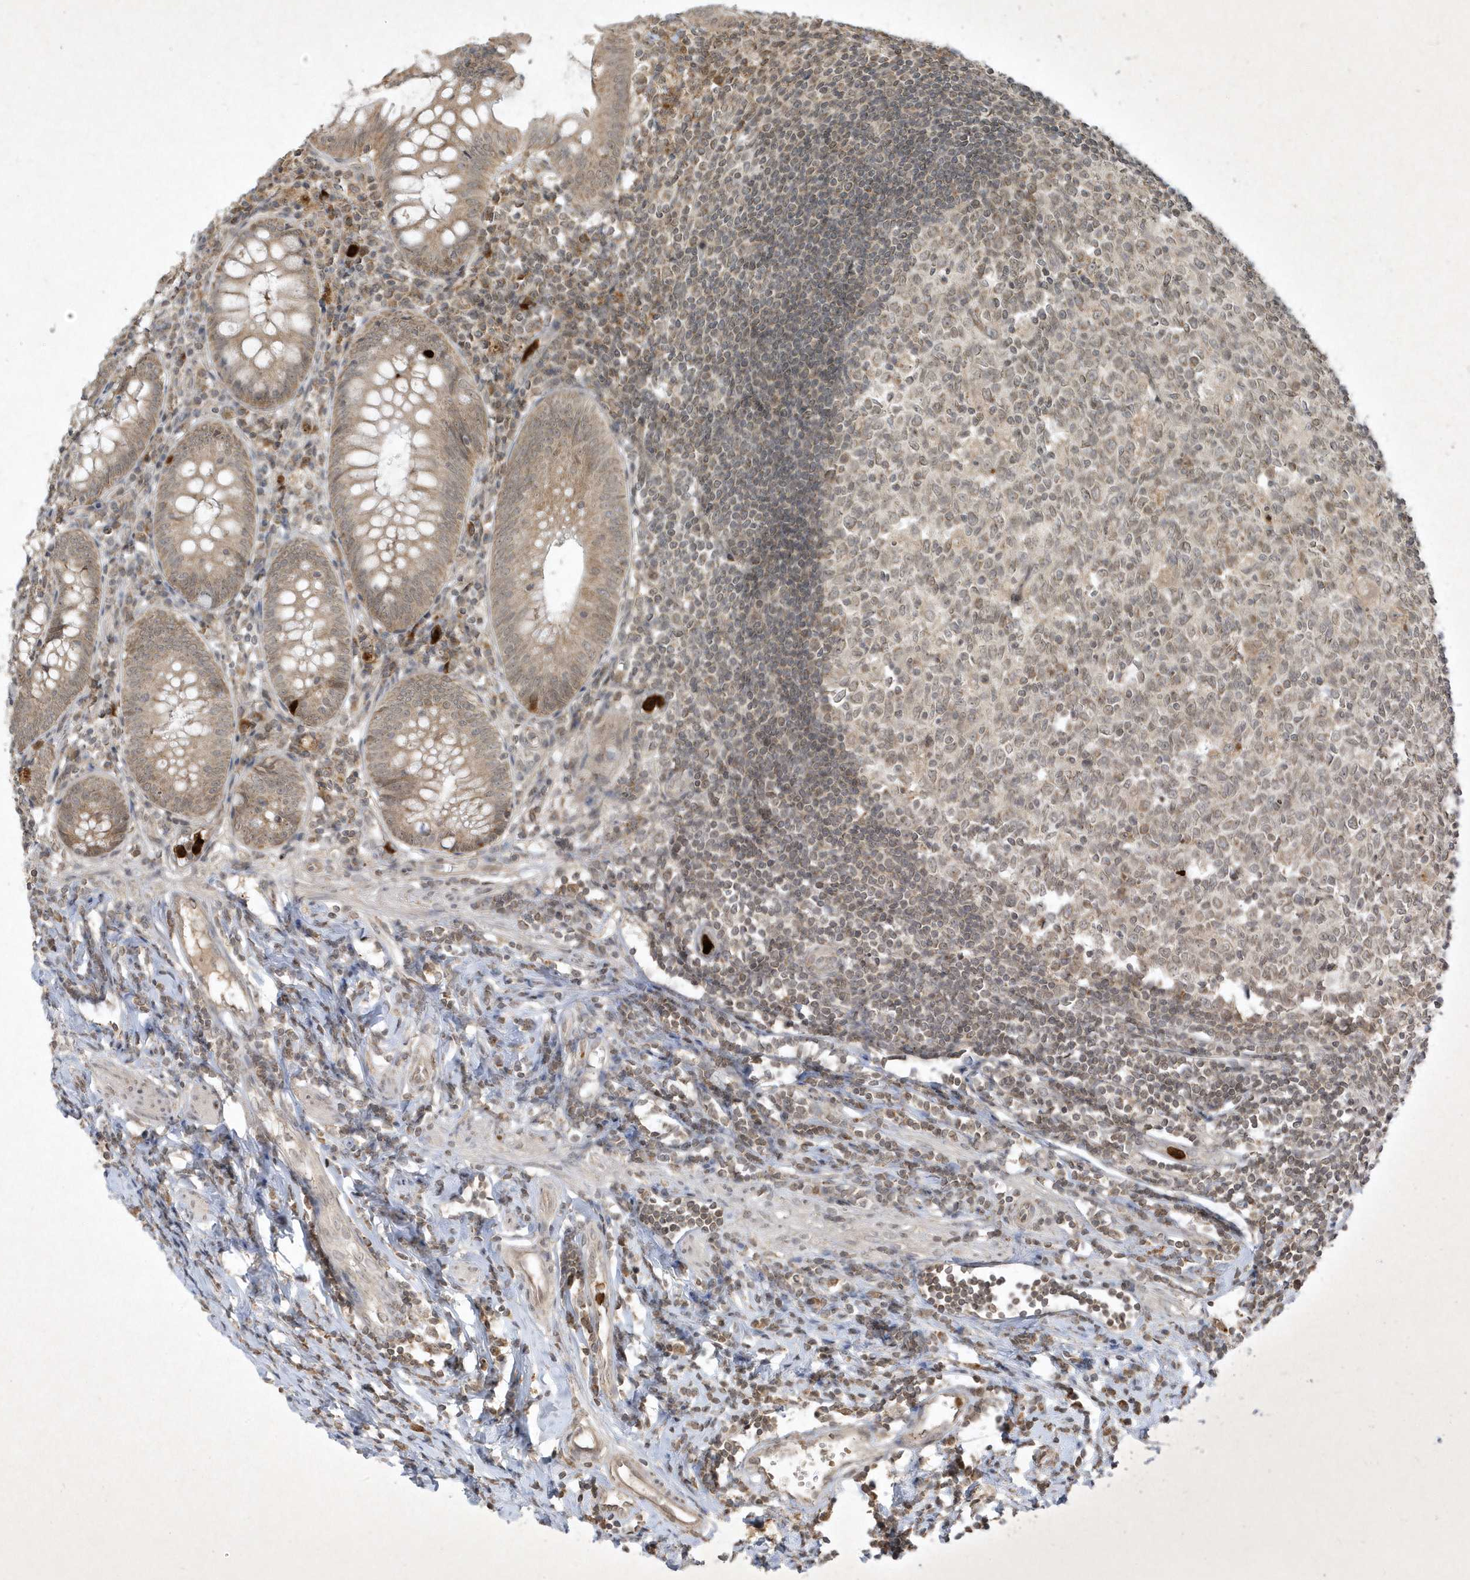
{"staining": {"intensity": "moderate", "quantity": ">75%", "location": "cytoplasmic/membranous"}, "tissue": "appendix", "cell_type": "Glandular cells", "image_type": "normal", "snomed": [{"axis": "morphology", "description": "Normal tissue, NOS"}, {"axis": "topography", "description": "Appendix"}], "caption": "Moderate cytoplasmic/membranous protein positivity is appreciated in approximately >75% of glandular cells in appendix. (Stains: DAB (3,3'-diaminobenzidine) in brown, nuclei in blue, Microscopy: brightfield microscopy at high magnification).", "gene": "ZNF213", "patient": {"sex": "female", "age": 54}}